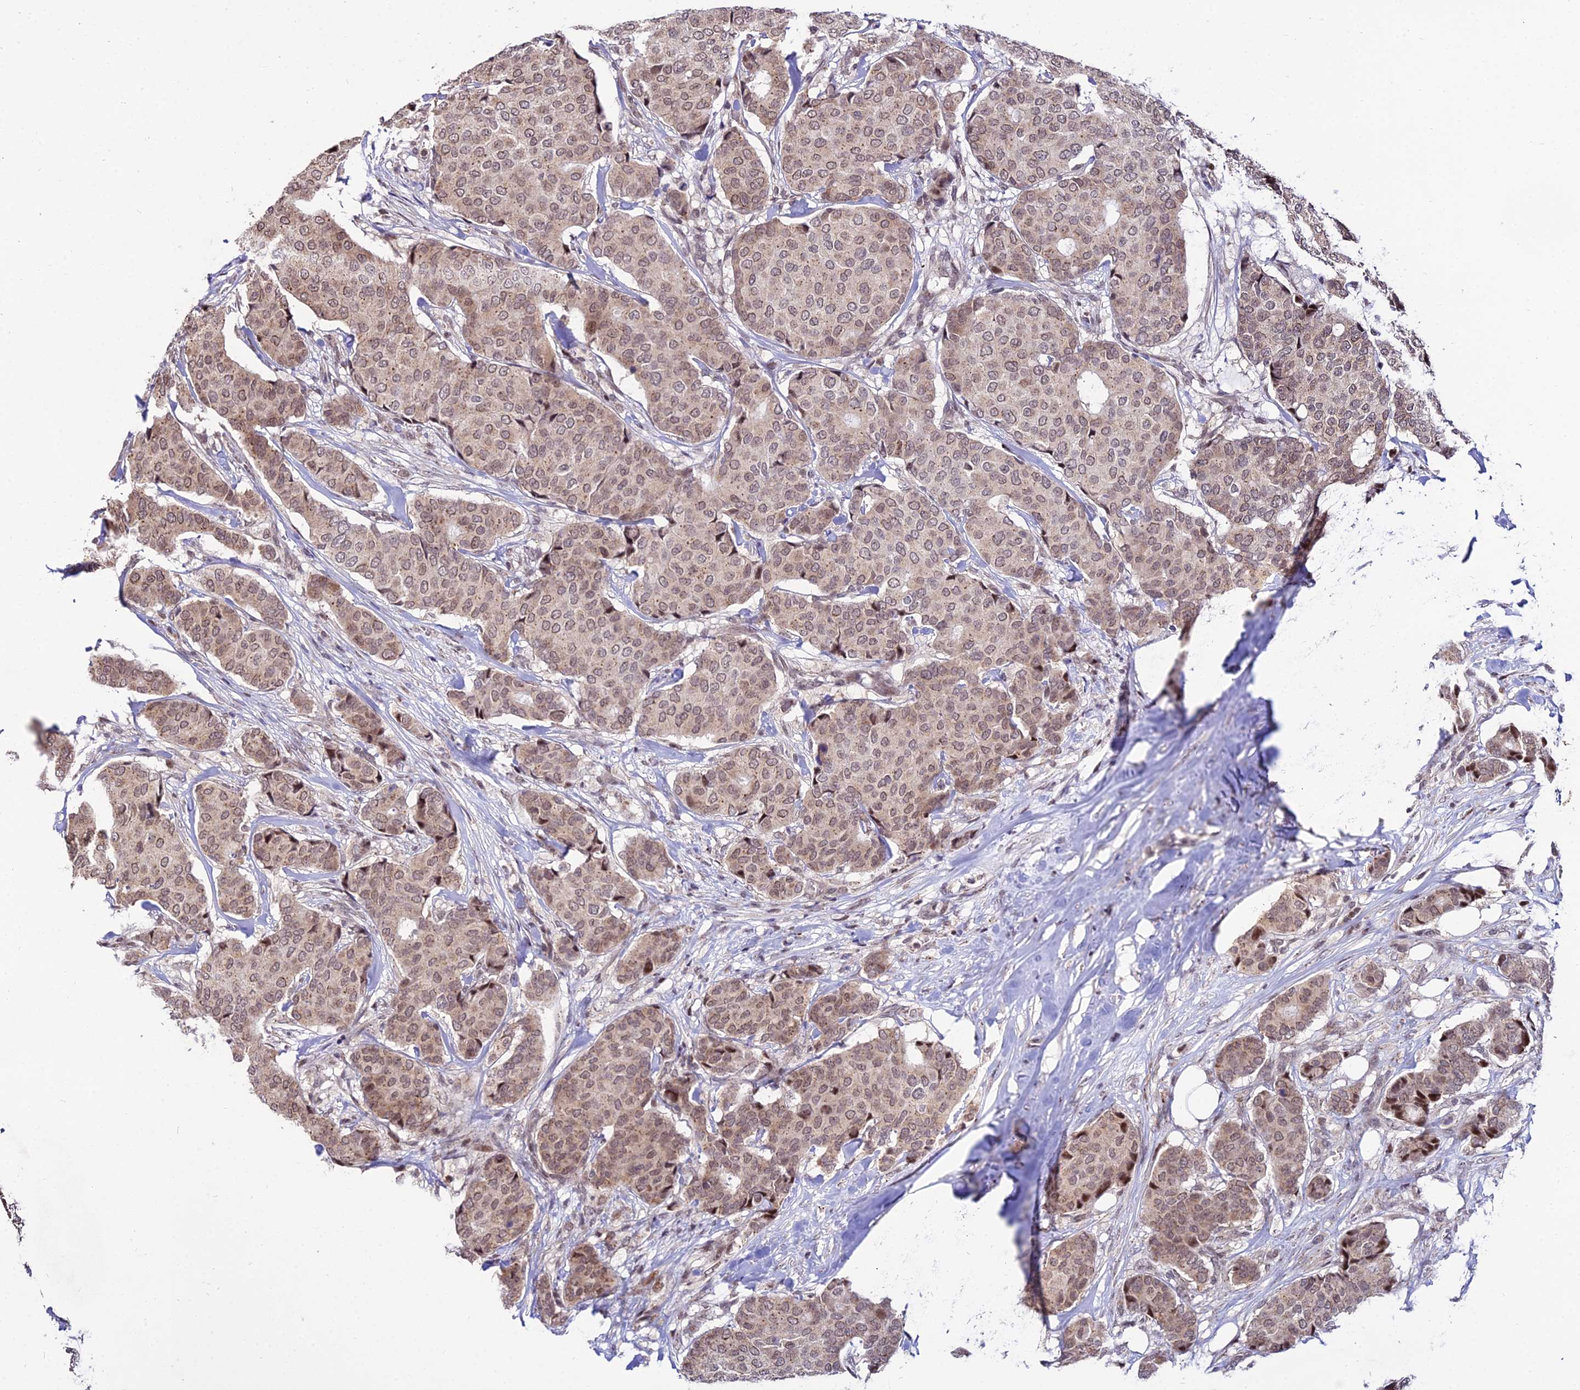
{"staining": {"intensity": "moderate", "quantity": ">75%", "location": "nuclear"}, "tissue": "breast cancer", "cell_type": "Tumor cells", "image_type": "cancer", "snomed": [{"axis": "morphology", "description": "Duct carcinoma"}, {"axis": "topography", "description": "Breast"}], "caption": "The photomicrograph demonstrates a brown stain indicating the presence of a protein in the nuclear of tumor cells in breast cancer.", "gene": "CIB3", "patient": {"sex": "female", "age": 75}}